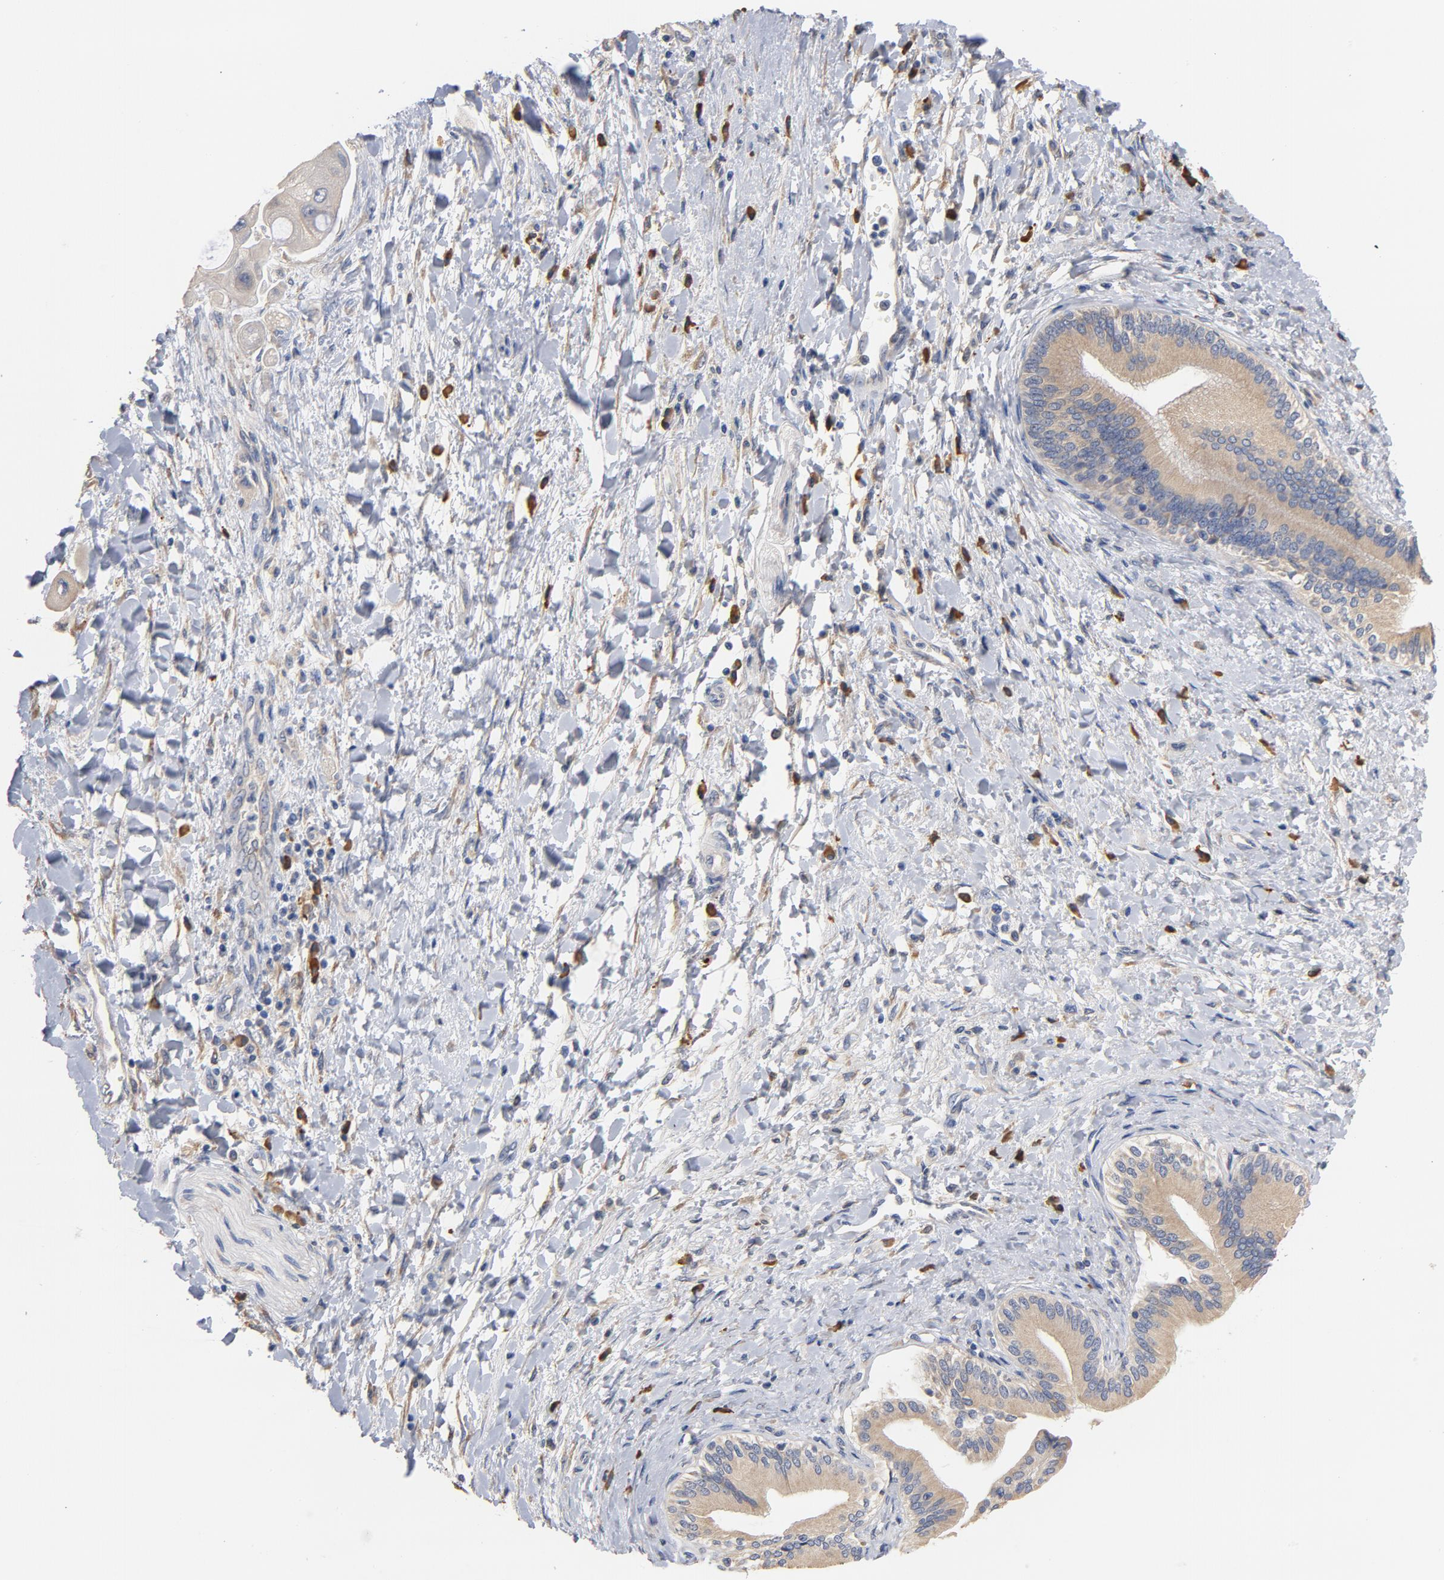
{"staining": {"intensity": "negative", "quantity": "none", "location": "none"}, "tissue": "adipose tissue", "cell_type": "Adipocytes", "image_type": "normal", "snomed": [{"axis": "morphology", "description": "Normal tissue, NOS"}, {"axis": "morphology", "description": "Cholangiocarcinoma"}, {"axis": "topography", "description": "Liver"}, {"axis": "topography", "description": "Peripheral nerve tissue"}], "caption": "IHC histopathology image of benign adipose tissue: adipose tissue stained with DAB displays no significant protein positivity in adipocytes. (Stains: DAB IHC with hematoxylin counter stain, Microscopy: brightfield microscopy at high magnification).", "gene": "TLR4", "patient": {"sex": "male", "age": 50}}